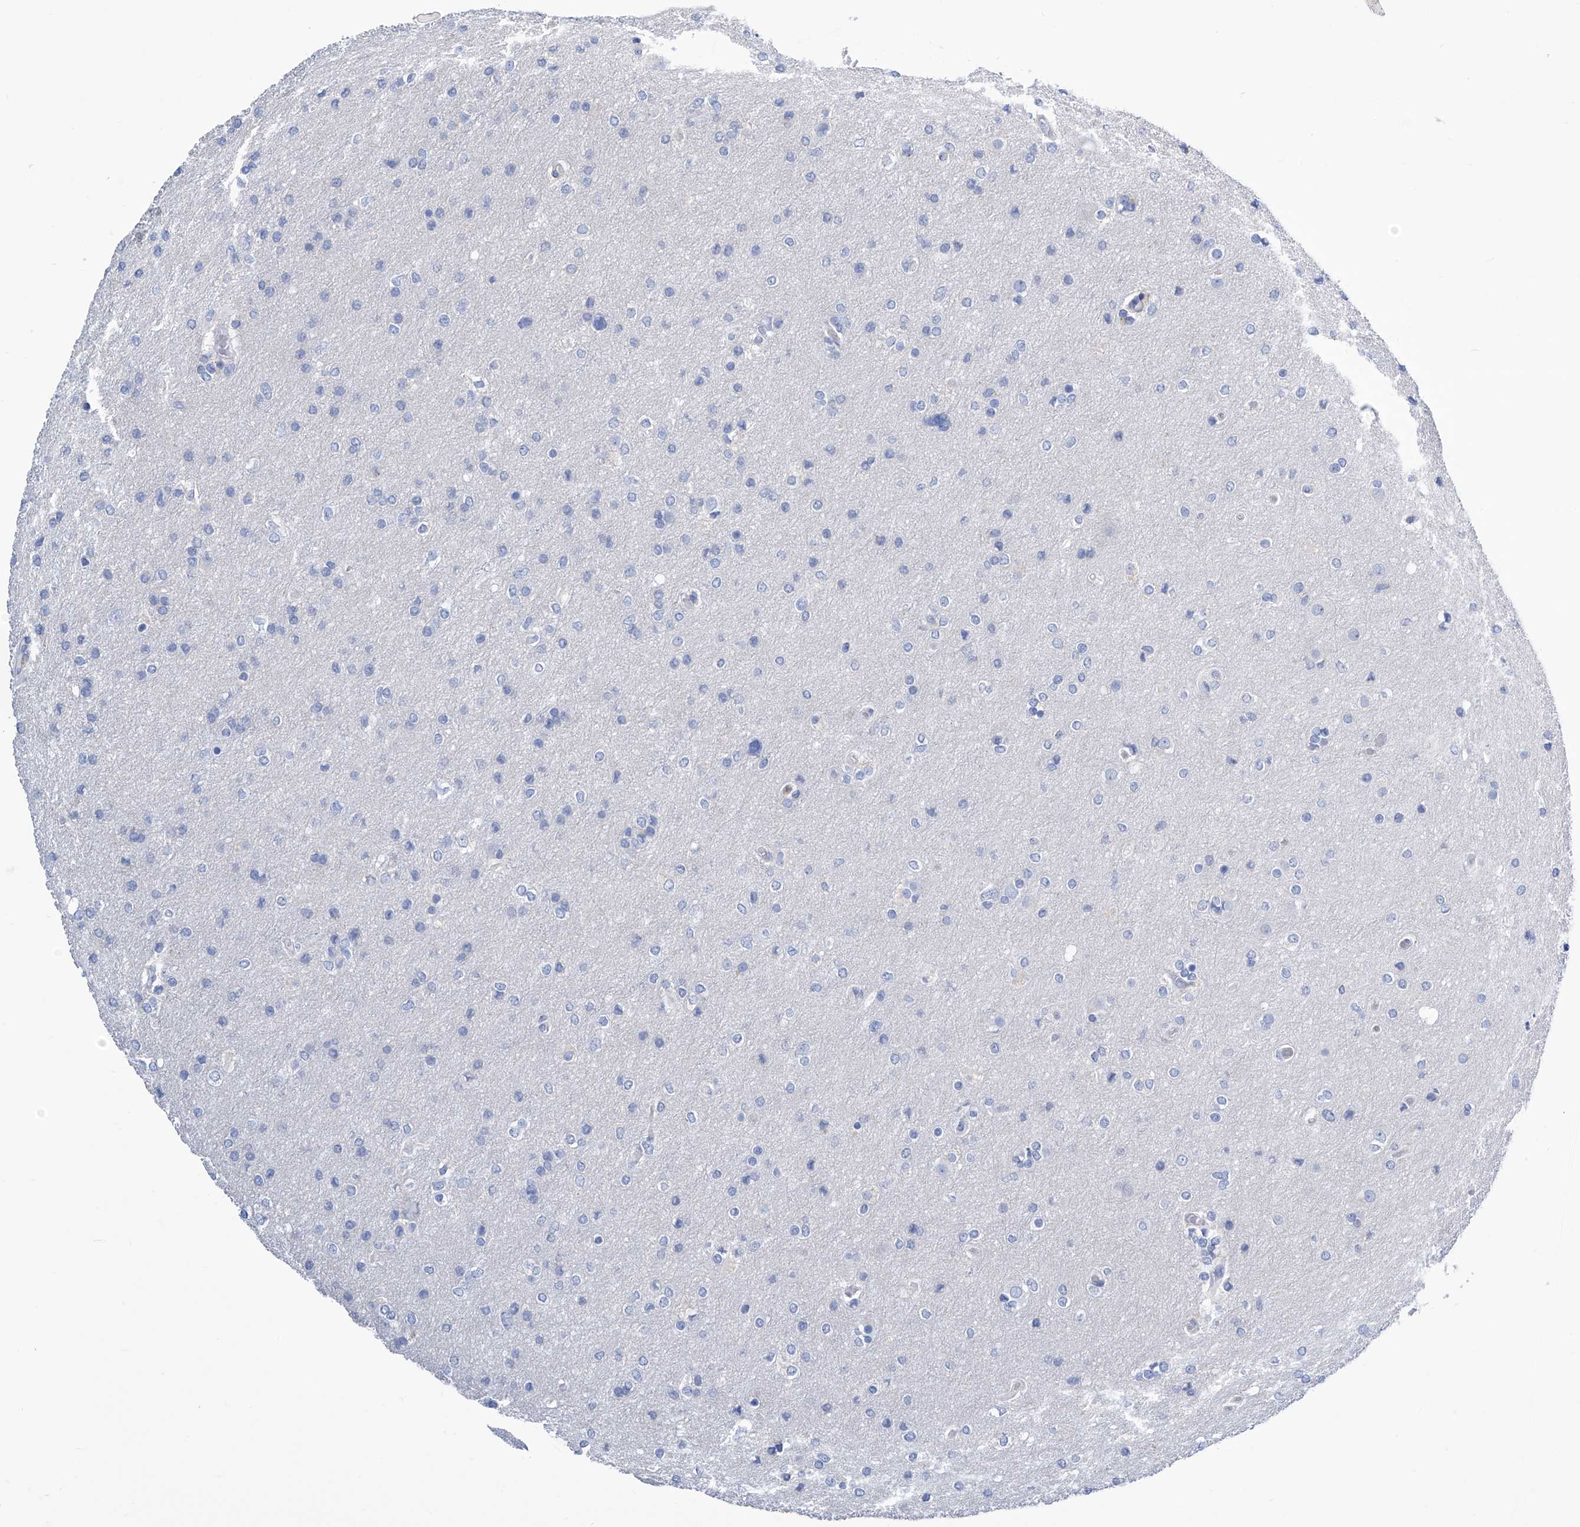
{"staining": {"intensity": "negative", "quantity": "none", "location": "none"}, "tissue": "glioma", "cell_type": "Tumor cells", "image_type": "cancer", "snomed": [{"axis": "morphology", "description": "Glioma, malignant, High grade"}, {"axis": "topography", "description": "Cerebral cortex"}], "caption": "Tumor cells are negative for brown protein staining in glioma.", "gene": "IMPA2", "patient": {"sex": "female", "age": 36}}